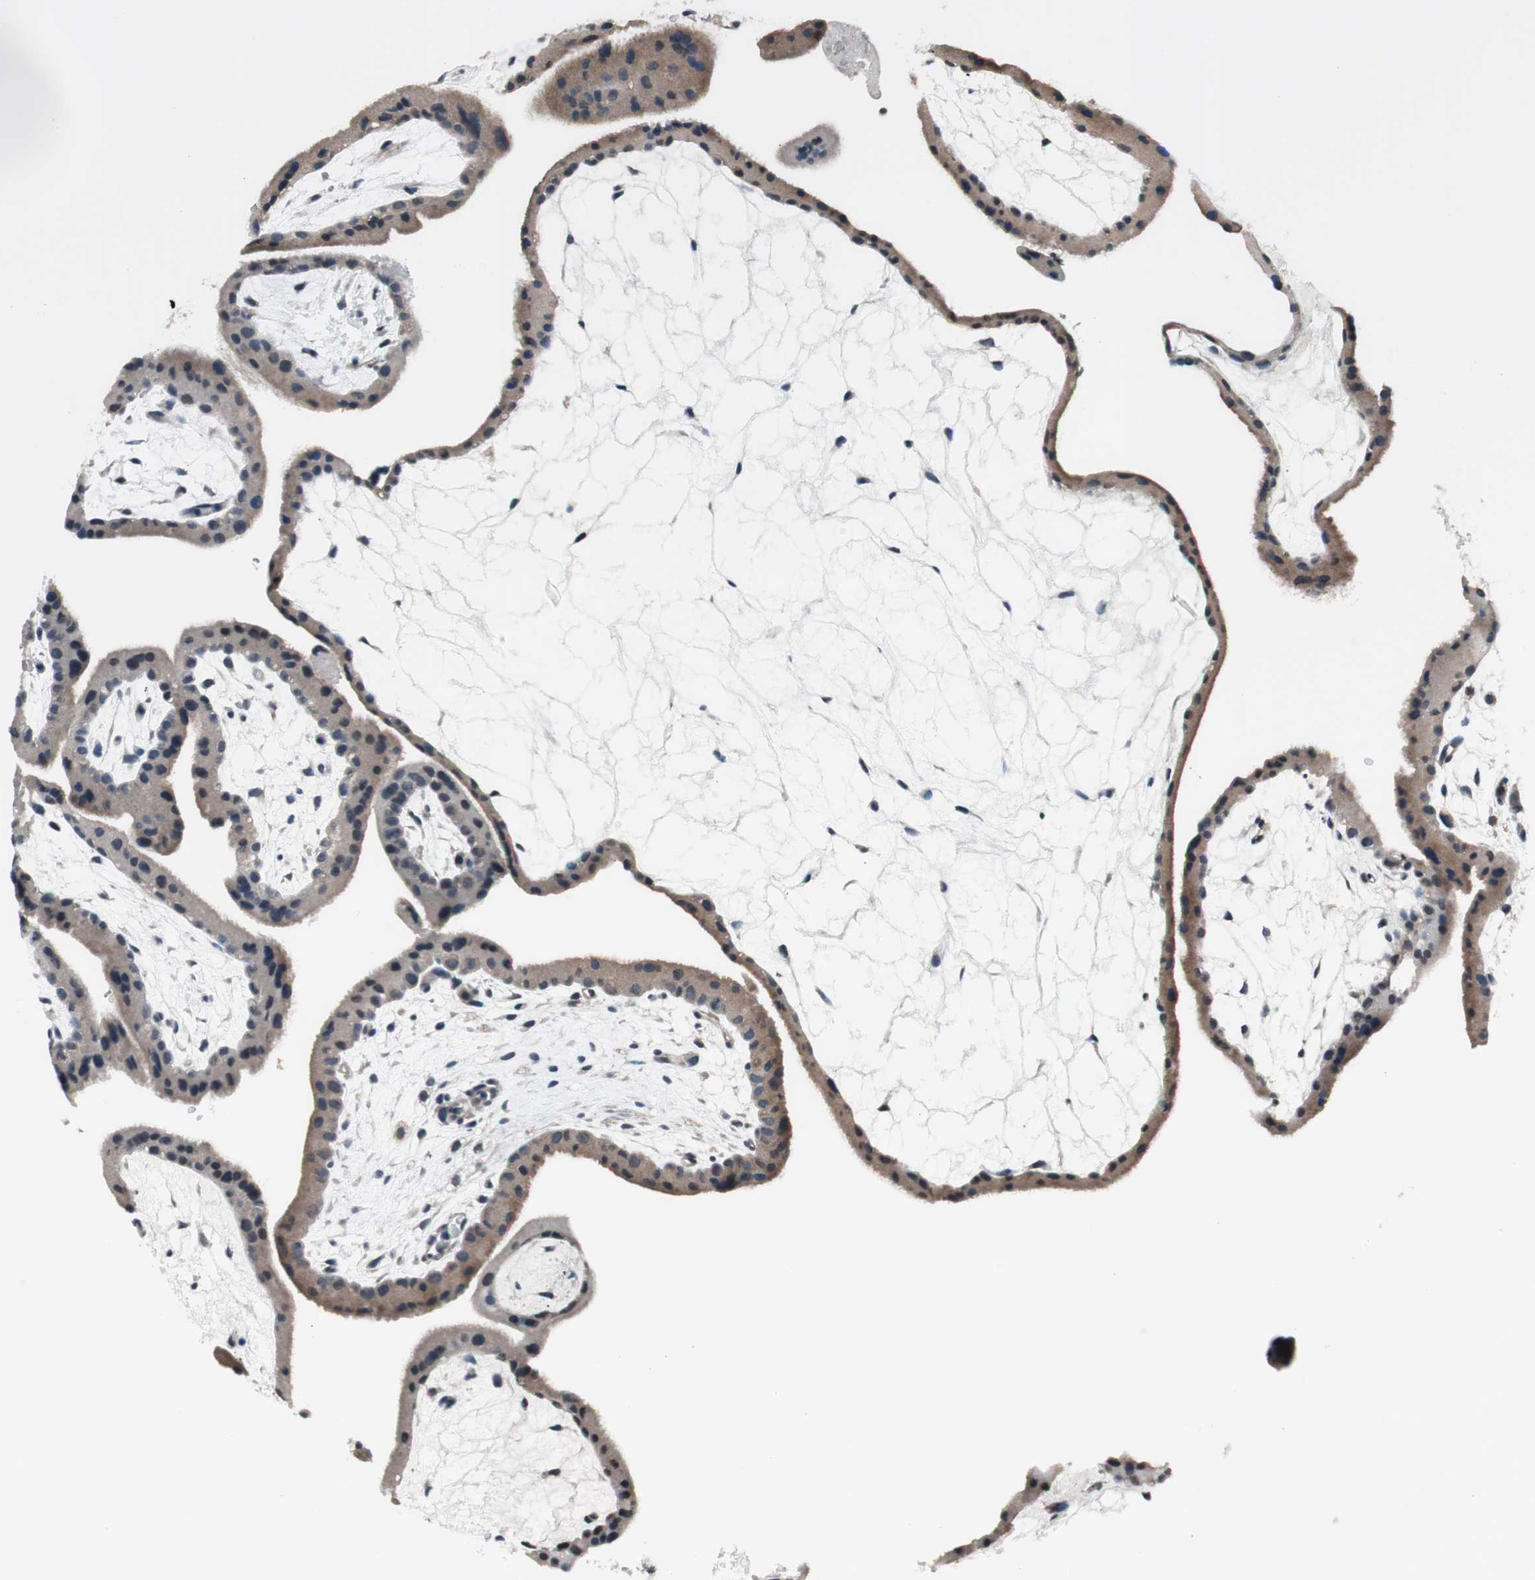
{"staining": {"intensity": "weak", "quantity": "25%-75%", "location": "cytoplasmic/membranous"}, "tissue": "placenta", "cell_type": "Decidual cells", "image_type": "normal", "snomed": [{"axis": "morphology", "description": "Normal tissue, NOS"}, {"axis": "topography", "description": "Placenta"}], "caption": "Immunohistochemical staining of benign placenta exhibits weak cytoplasmic/membranous protein staining in approximately 25%-75% of decidual cells. (DAB = brown stain, brightfield microscopy at high magnification).", "gene": "GCLC", "patient": {"sex": "female", "age": 19}}